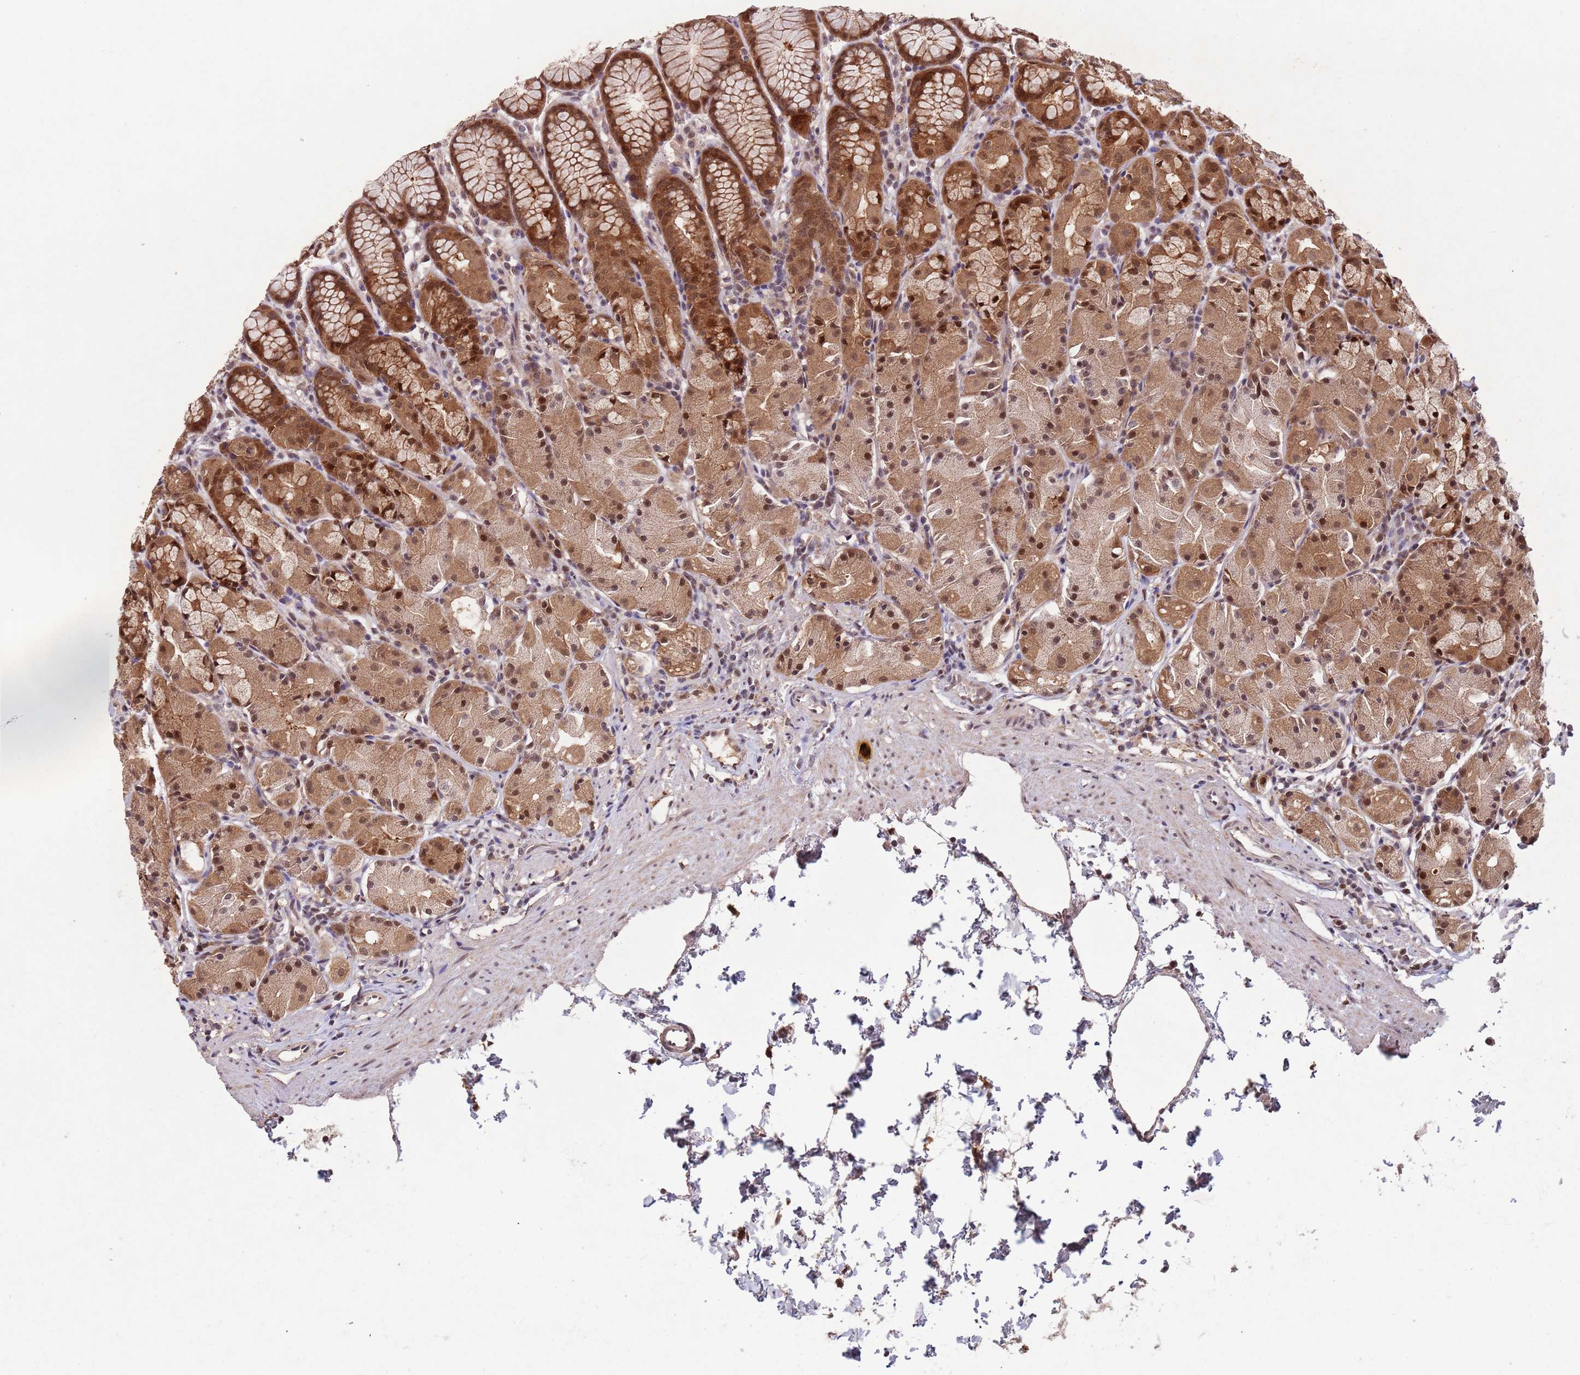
{"staining": {"intensity": "strong", "quantity": ">75%", "location": "cytoplasmic/membranous,nuclear"}, "tissue": "stomach", "cell_type": "Glandular cells", "image_type": "normal", "snomed": [{"axis": "morphology", "description": "Normal tissue, NOS"}, {"axis": "topography", "description": "Stomach, upper"}], "caption": "Glandular cells show high levels of strong cytoplasmic/membranous,nuclear positivity in approximately >75% of cells in unremarkable stomach.", "gene": "ZNF639", "patient": {"sex": "male", "age": 47}}